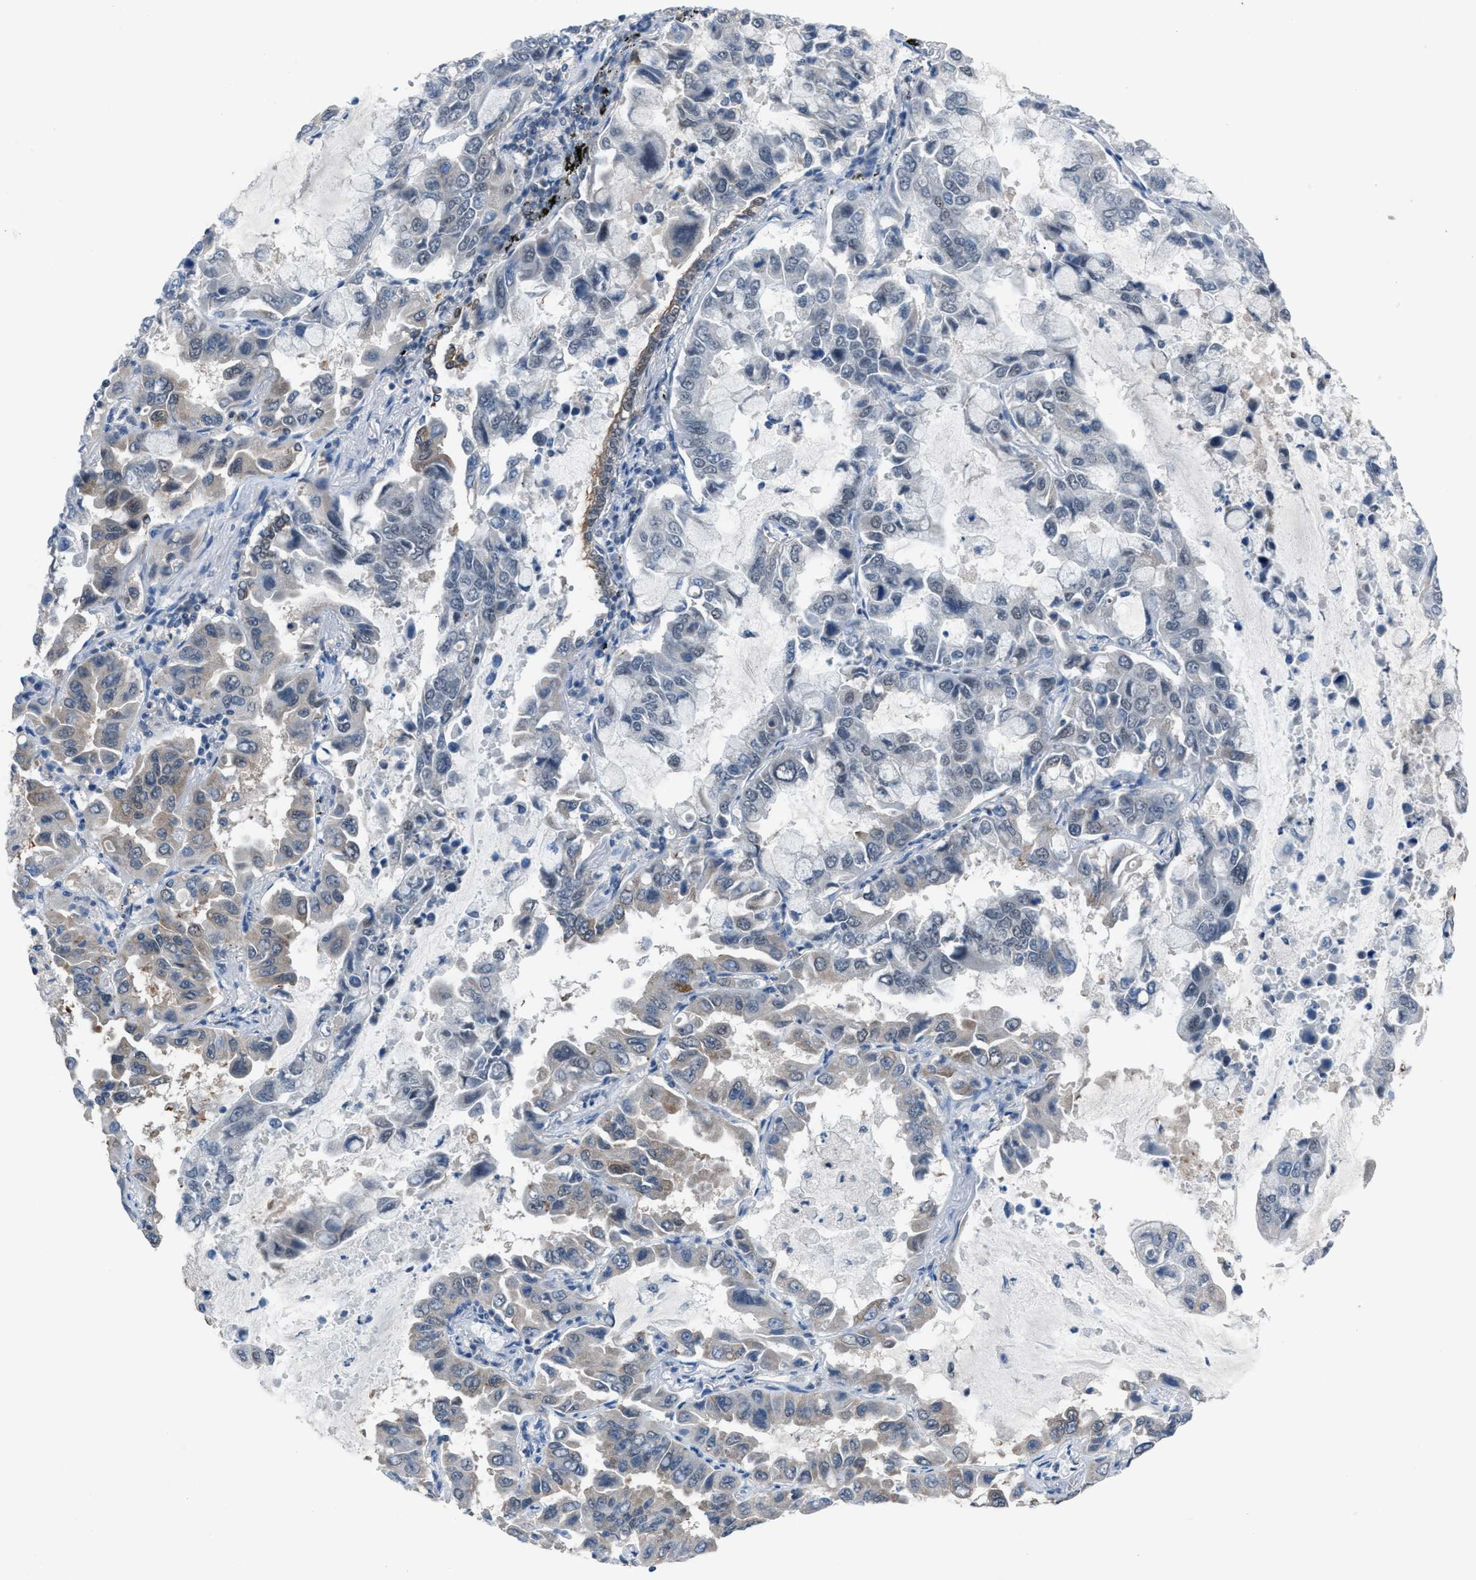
{"staining": {"intensity": "negative", "quantity": "none", "location": "none"}, "tissue": "lung cancer", "cell_type": "Tumor cells", "image_type": "cancer", "snomed": [{"axis": "morphology", "description": "Adenocarcinoma, NOS"}, {"axis": "topography", "description": "Lung"}], "caption": "Tumor cells are negative for protein expression in human adenocarcinoma (lung). Brightfield microscopy of IHC stained with DAB (3,3'-diaminobenzidine) (brown) and hematoxylin (blue), captured at high magnification.", "gene": "ANAPC11", "patient": {"sex": "male", "age": 64}}